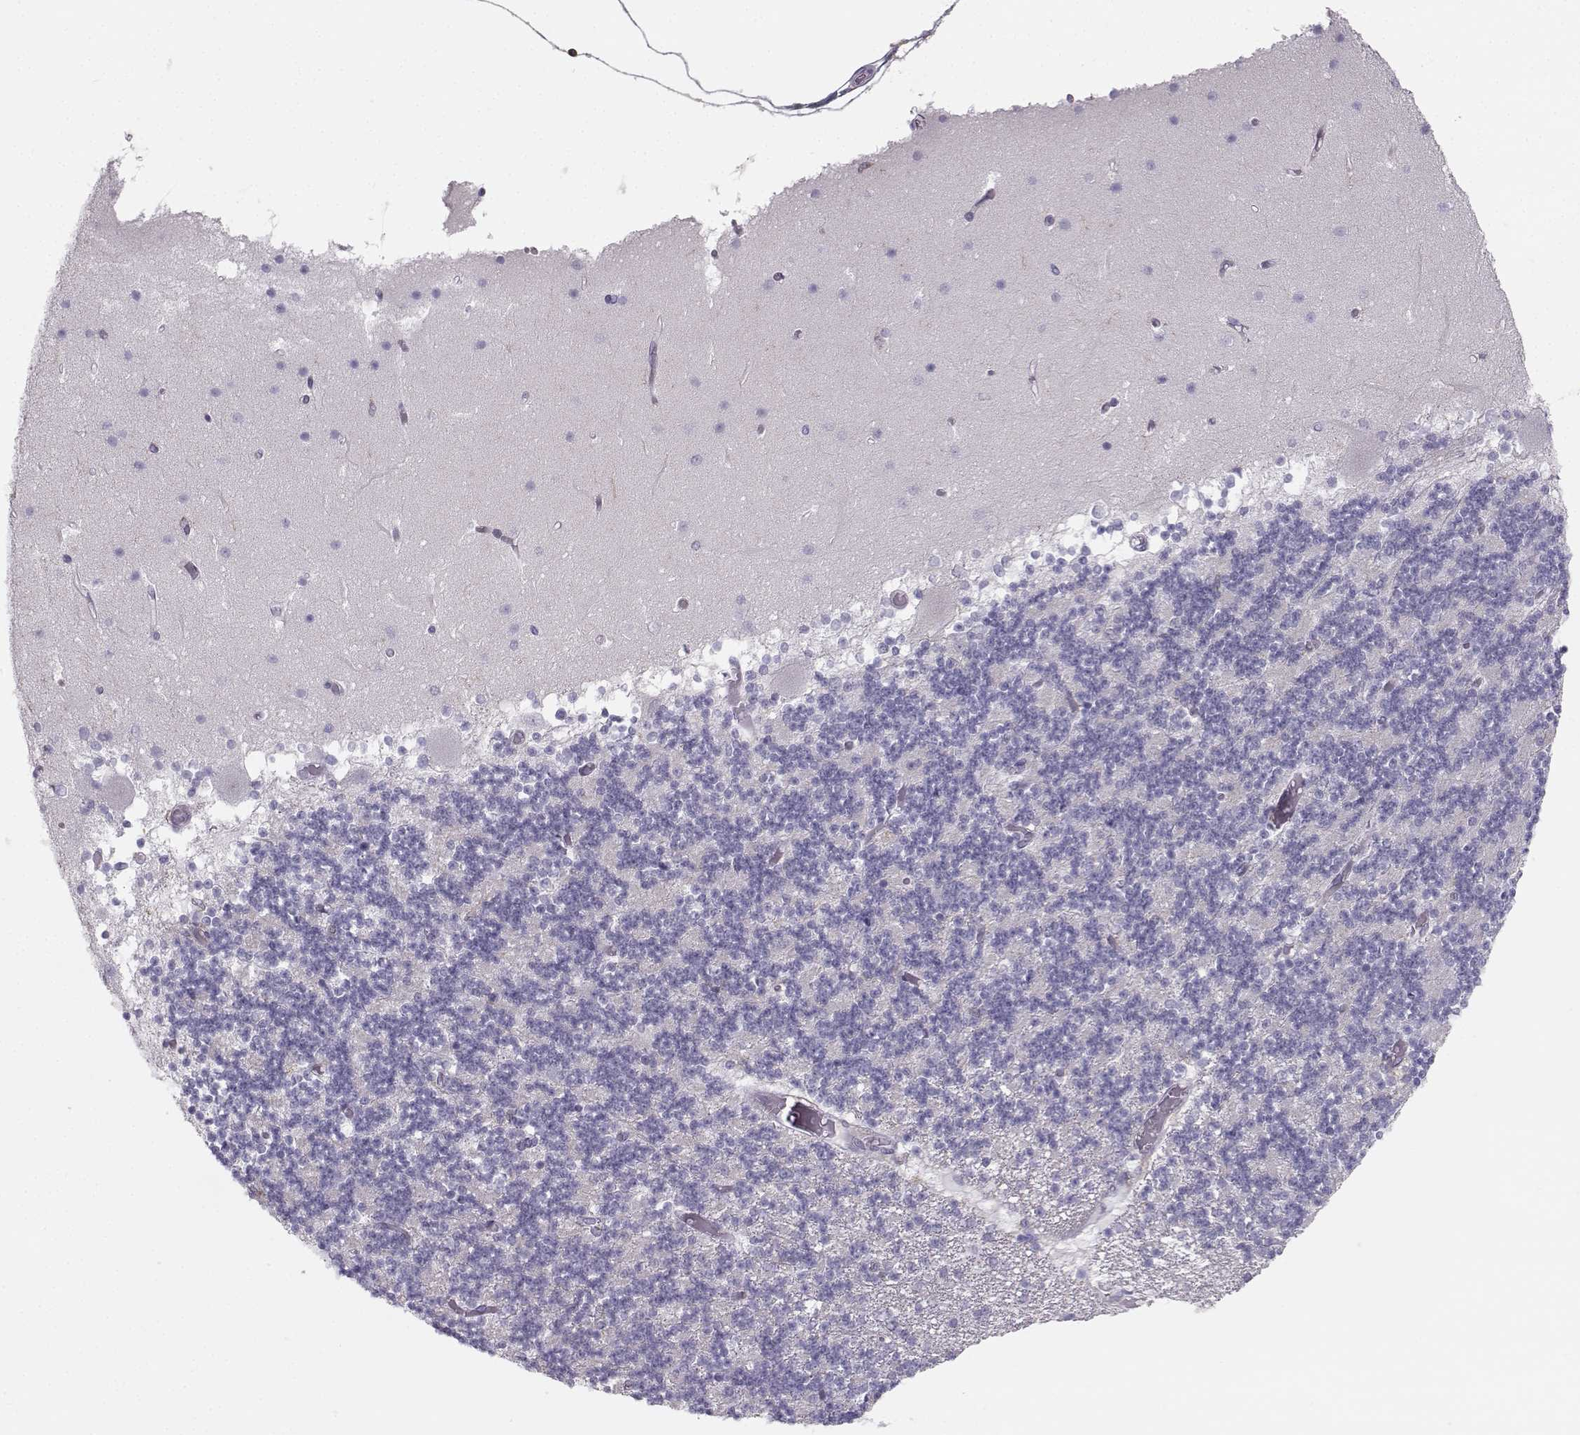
{"staining": {"intensity": "negative", "quantity": "none", "location": "none"}, "tissue": "cerebellum", "cell_type": "Cells in granular layer", "image_type": "normal", "snomed": [{"axis": "morphology", "description": "Normal tissue, NOS"}, {"axis": "topography", "description": "Cerebellum"}], "caption": "Photomicrograph shows no protein staining in cells in granular layer of unremarkable cerebellum. Brightfield microscopy of immunohistochemistry stained with DAB (3,3'-diaminobenzidine) (brown) and hematoxylin (blue), captured at high magnification.", "gene": "ZBTB32", "patient": {"sex": "female", "age": 28}}